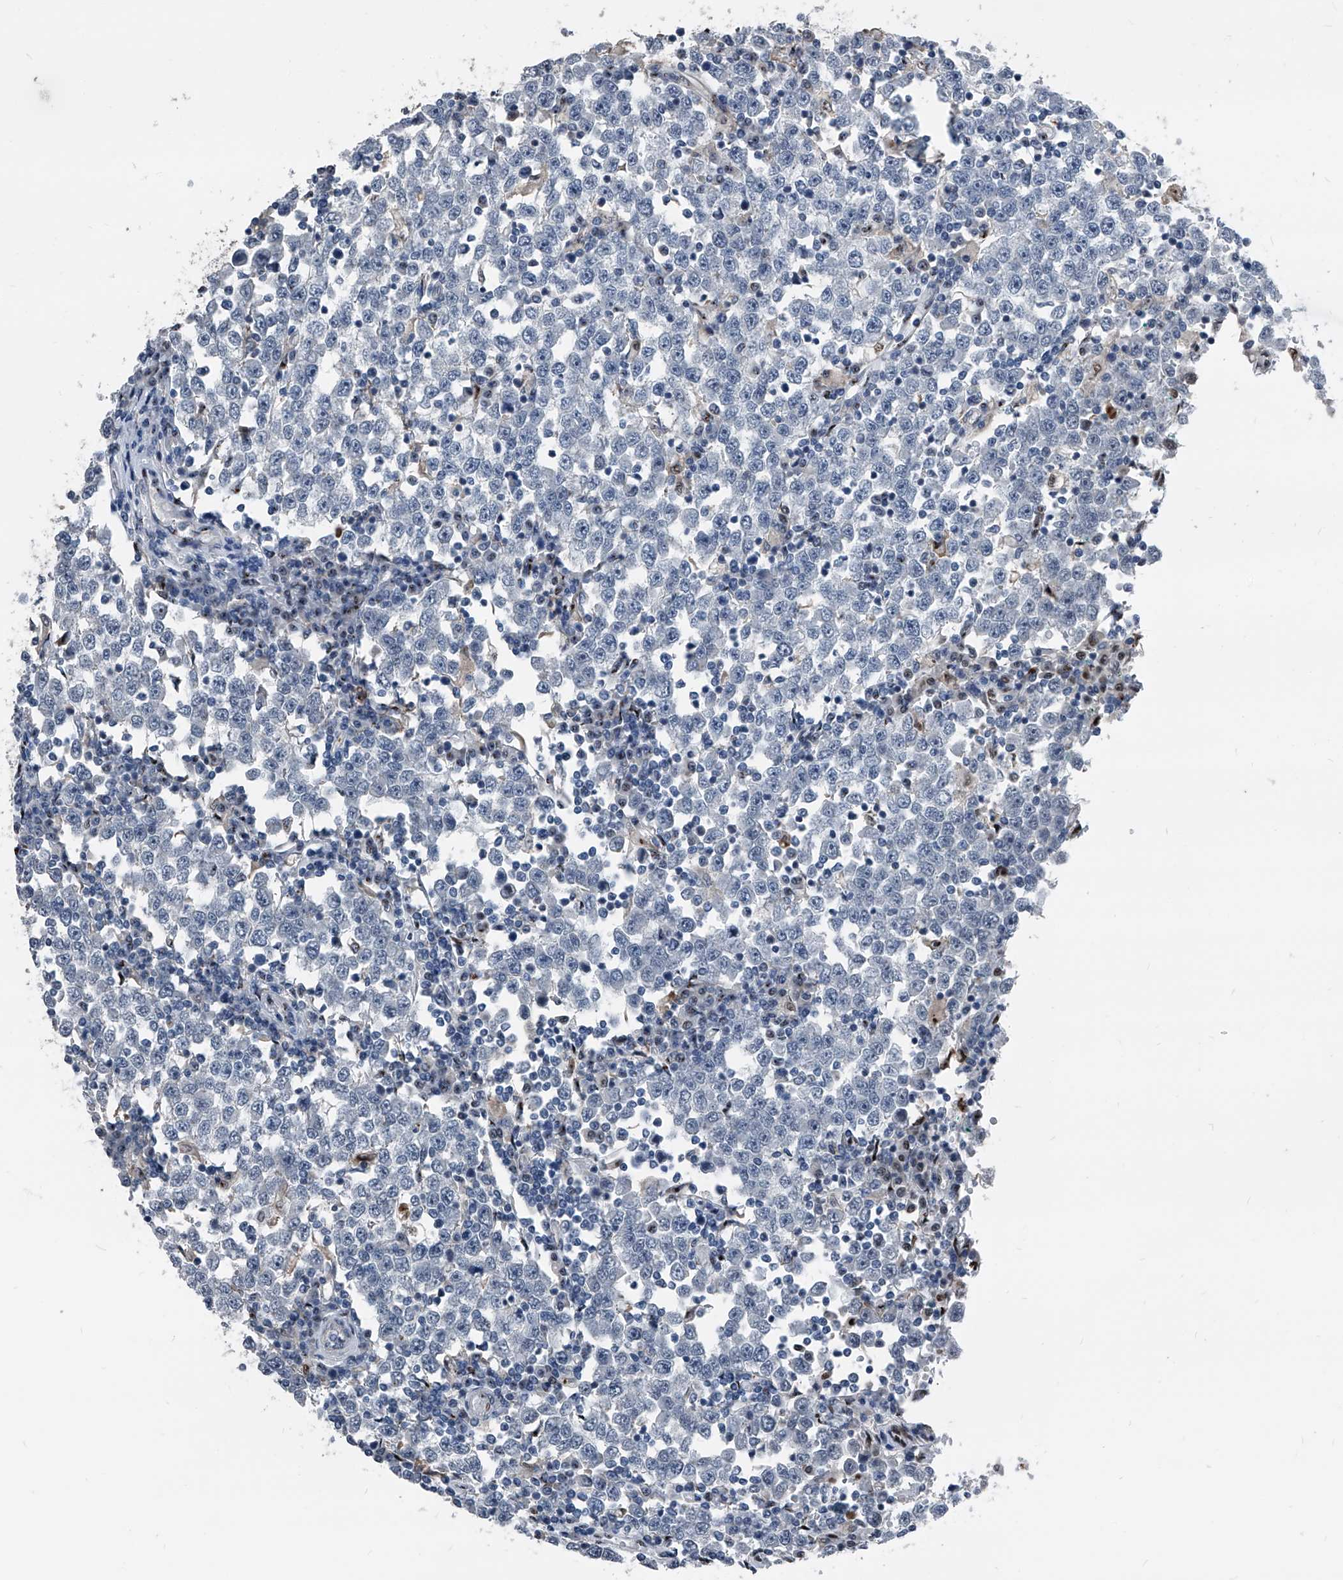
{"staining": {"intensity": "negative", "quantity": "none", "location": "none"}, "tissue": "testis cancer", "cell_type": "Tumor cells", "image_type": "cancer", "snomed": [{"axis": "morphology", "description": "Seminoma, NOS"}, {"axis": "topography", "description": "Testis"}], "caption": "Micrograph shows no significant protein expression in tumor cells of testis seminoma.", "gene": "MEN1", "patient": {"sex": "male", "age": 65}}